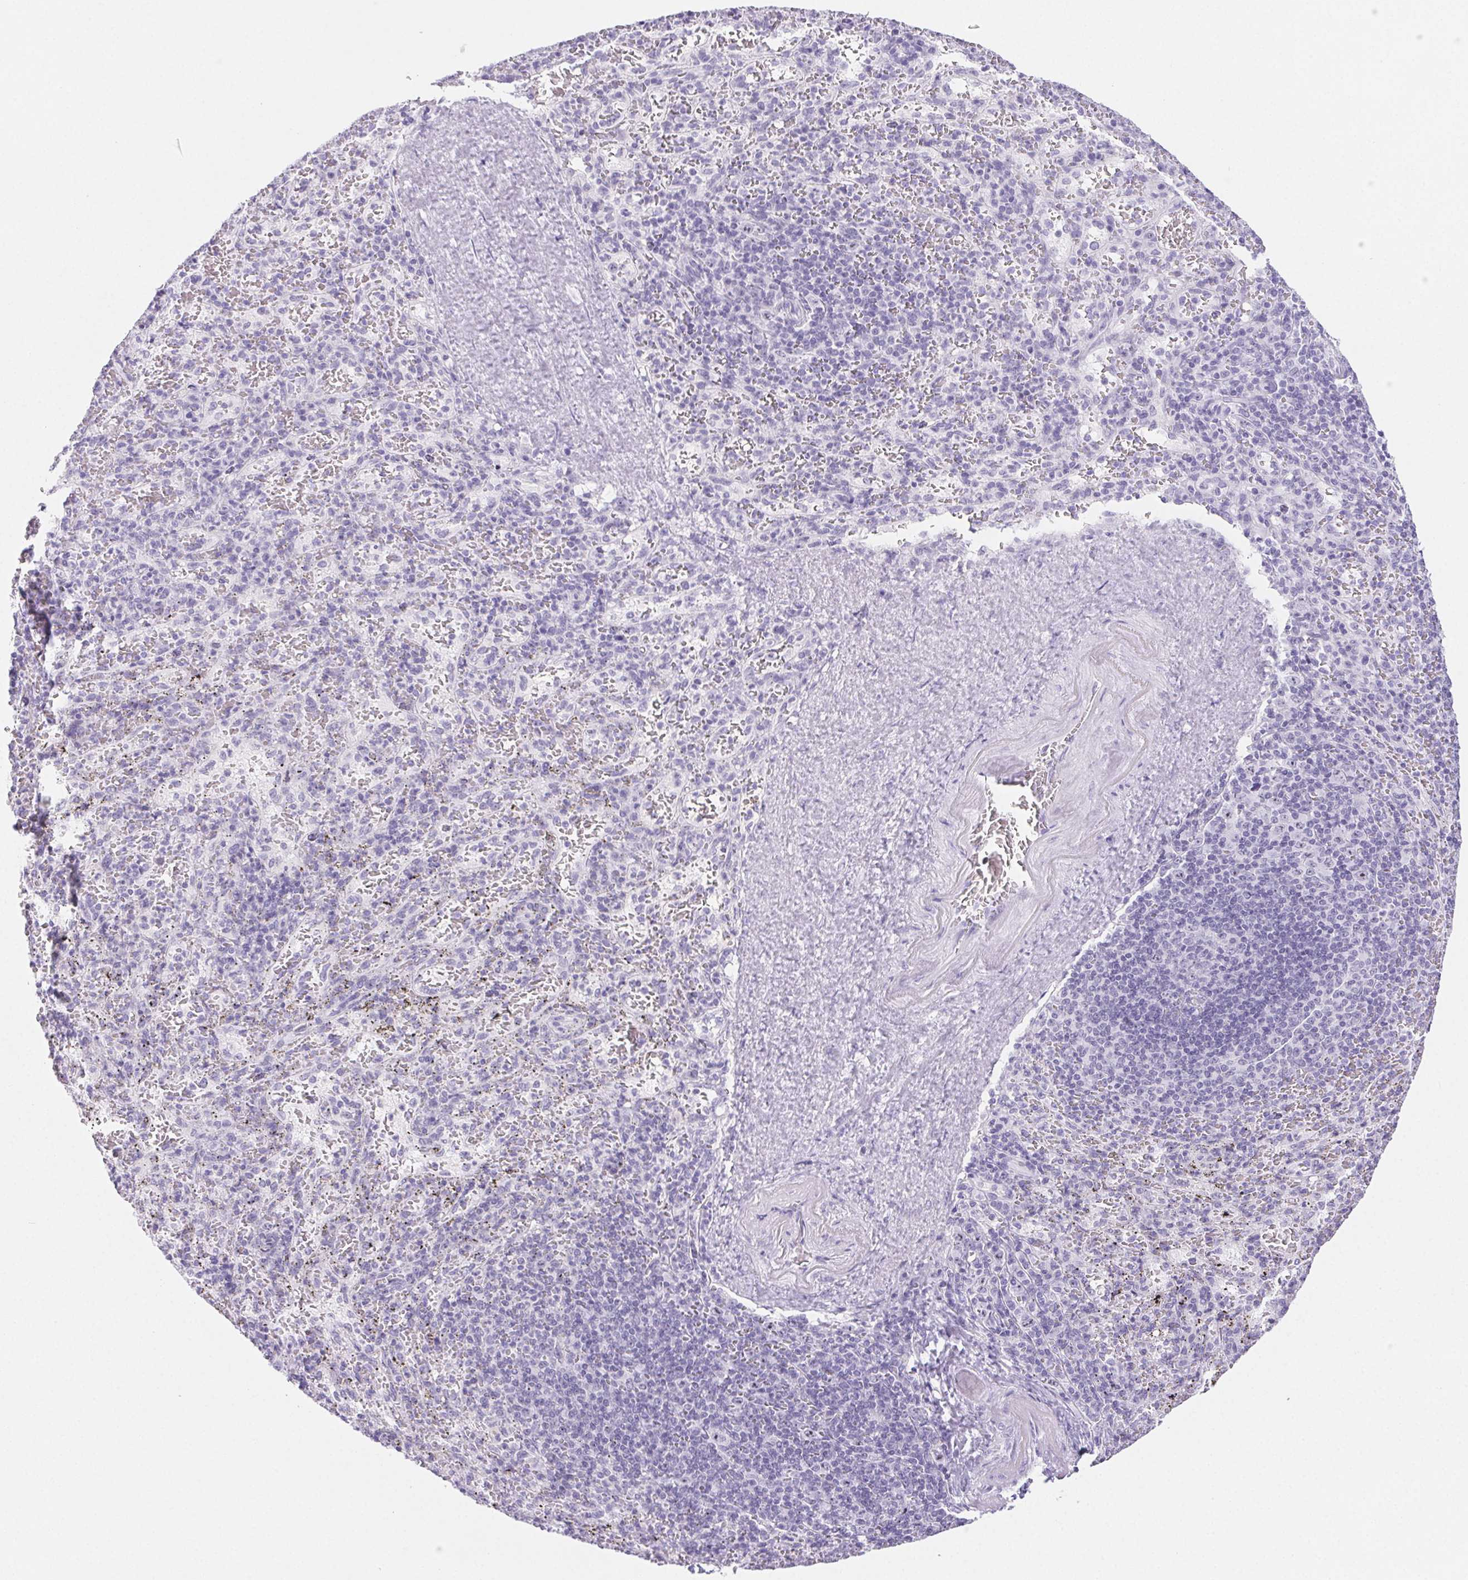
{"staining": {"intensity": "negative", "quantity": "none", "location": "none"}, "tissue": "spleen", "cell_type": "Cells in red pulp", "image_type": "normal", "snomed": [{"axis": "morphology", "description": "Normal tissue, NOS"}, {"axis": "topography", "description": "Spleen"}], "caption": "A high-resolution photomicrograph shows IHC staining of unremarkable spleen, which displays no significant positivity in cells in red pulp.", "gene": "ST8SIA3", "patient": {"sex": "male", "age": 57}}